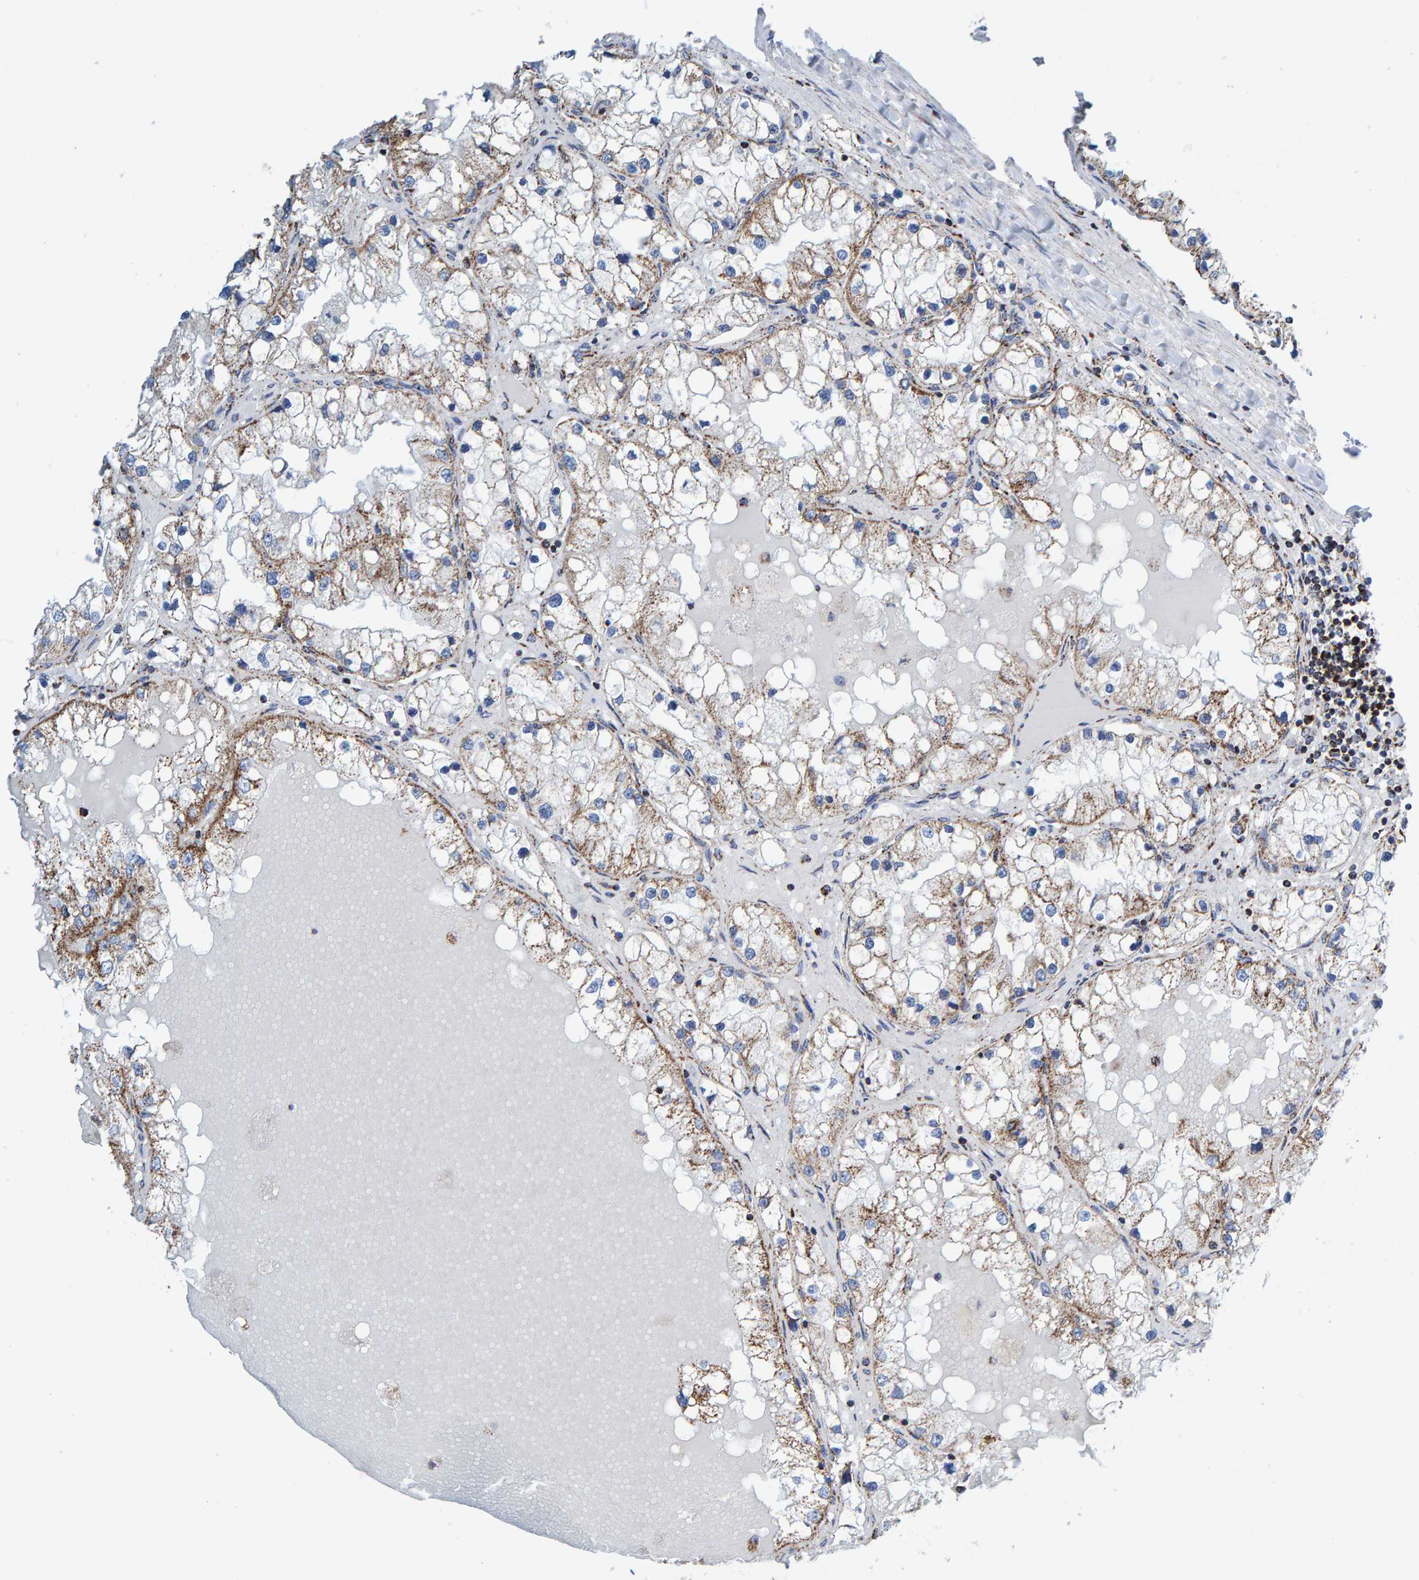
{"staining": {"intensity": "moderate", "quantity": "25%-75%", "location": "cytoplasmic/membranous"}, "tissue": "renal cancer", "cell_type": "Tumor cells", "image_type": "cancer", "snomed": [{"axis": "morphology", "description": "Adenocarcinoma, NOS"}, {"axis": "topography", "description": "Kidney"}], "caption": "About 25%-75% of tumor cells in renal cancer demonstrate moderate cytoplasmic/membranous protein positivity as visualized by brown immunohistochemical staining.", "gene": "ENSG00000262660", "patient": {"sex": "male", "age": 68}}